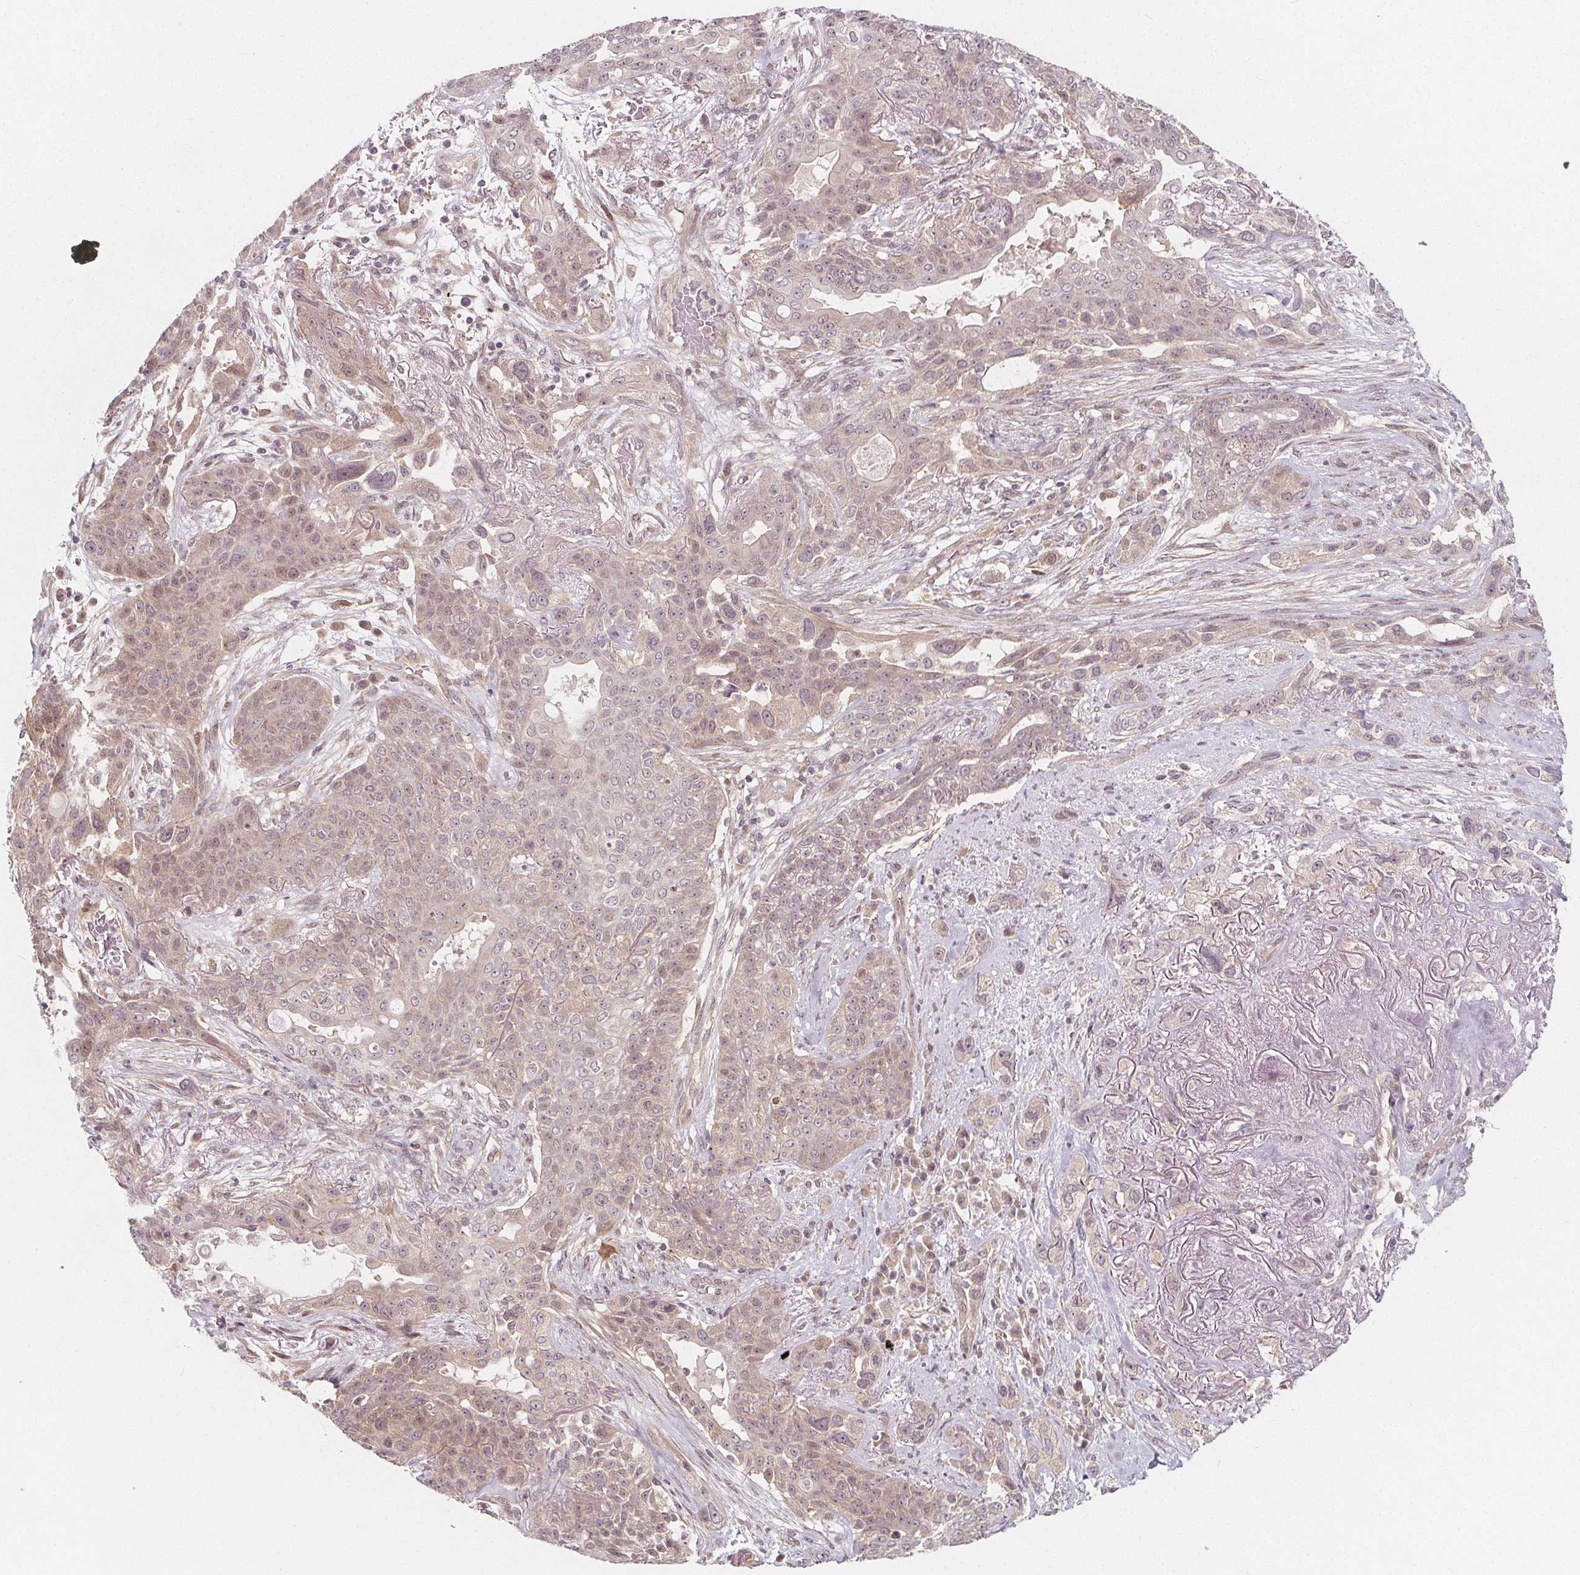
{"staining": {"intensity": "weak", "quantity": "<25%", "location": "cytoplasmic/membranous,nuclear"}, "tissue": "lung cancer", "cell_type": "Tumor cells", "image_type": "cancer", "snomed": [{"axis": "morphology", "description": "Squamous cell carcinoma, NOS"}, {"axis": "topography", "description": "Lung"}], "caption": "Immunohistochemistry (IHC) of human lung squamous cell carcinoma shows no positivity in tumor cells.", "gene": "AKT1S1", "patient": {"sex": "female", "age": 70}}